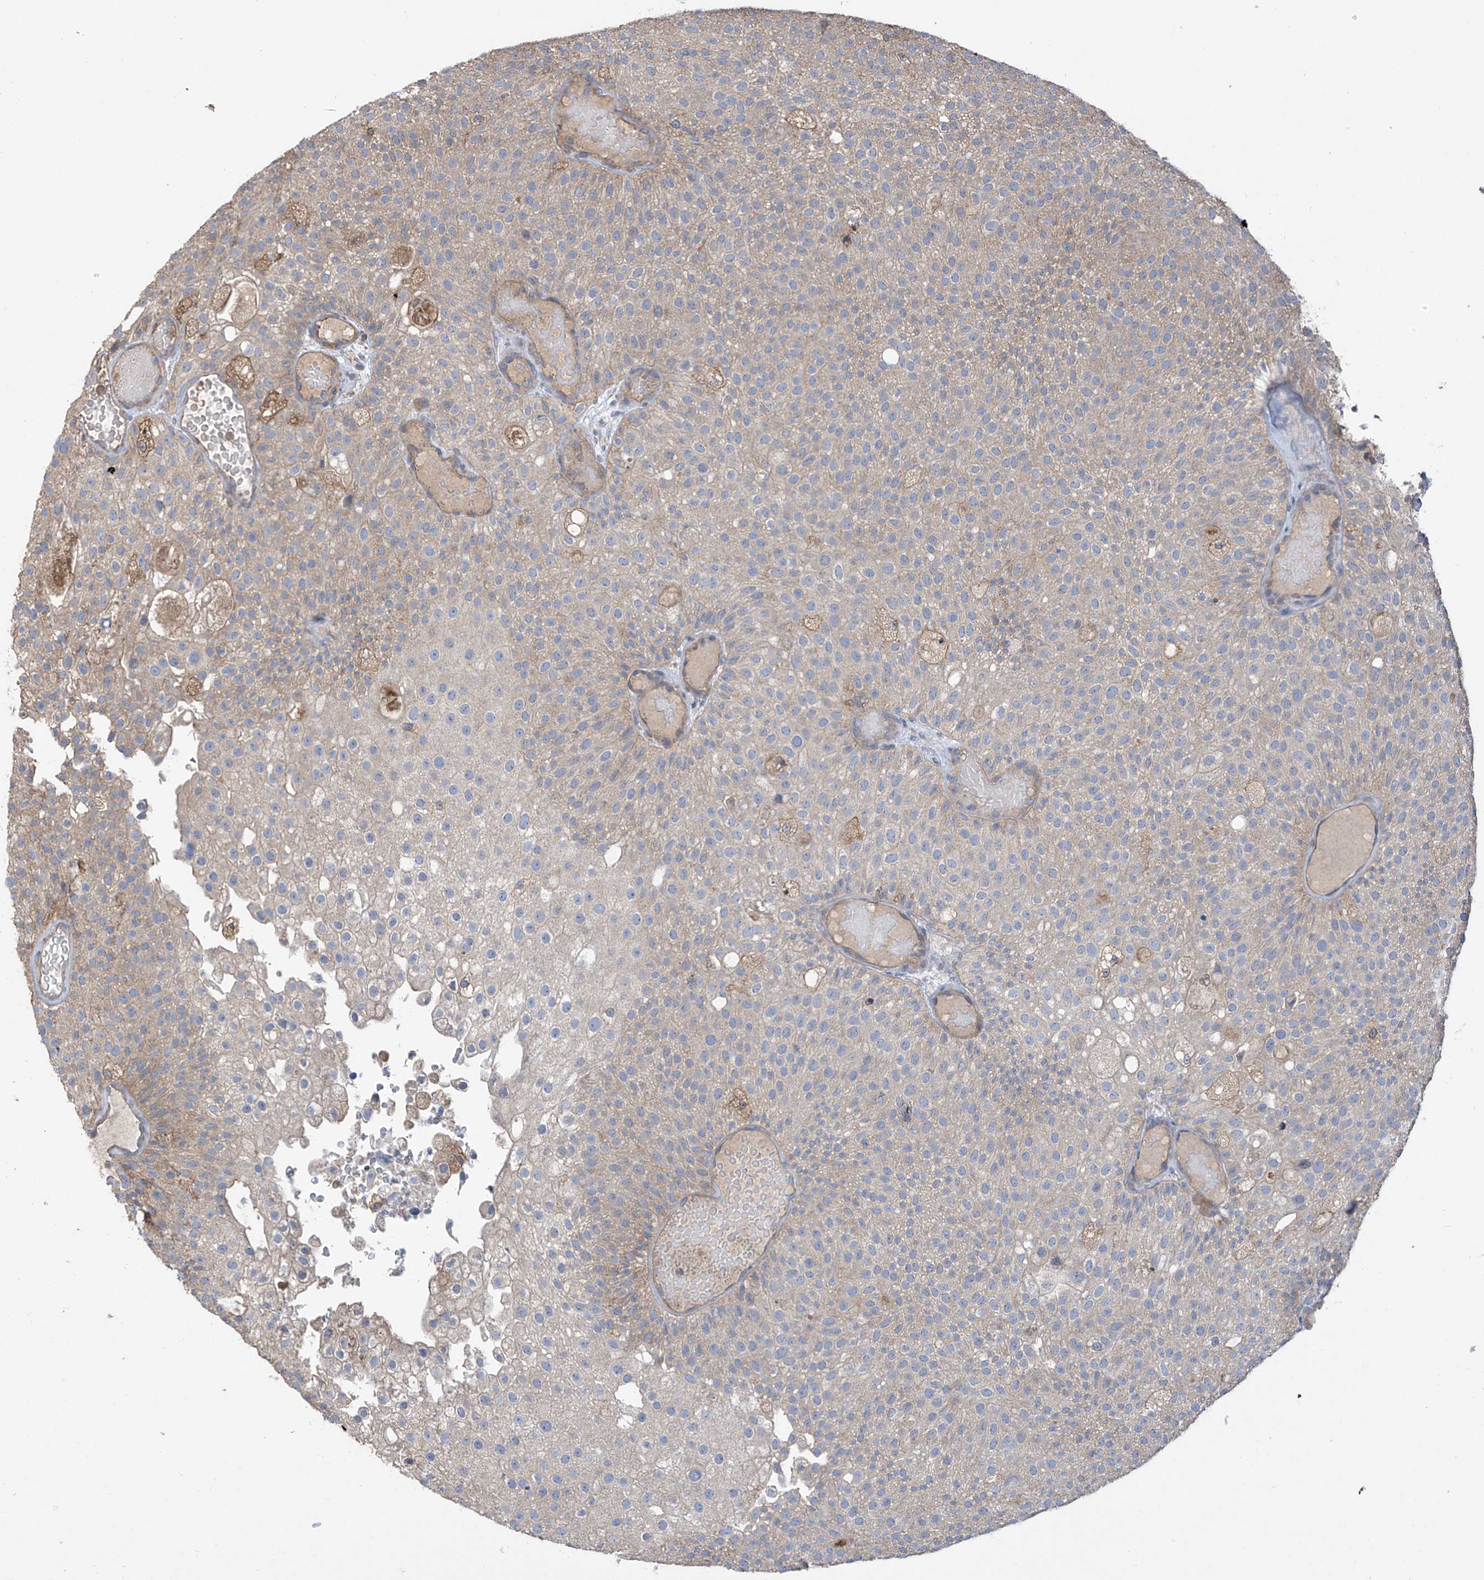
{"staining": {"intensity": "weak", "quantity": "25%-75%", "location": "cytoplasmic/membranous"}, "tissue": "urothelial cancer", "cell_type": "Tumor cells", "image_type": "cancer", "snomed": [{"axis": "morphology", "description": "Urothelial carcinoma, Low grade"}, {"axis": "topography", "description": "Urinary bladder"}], "caption": "Weak cytoplasmic/membranous expression for a protein is present in approximately 25%-75% of tumor cells of low-grade urothelial carcinoma using immunohistochemistry.", "gene": "PHACTR4", "patient": {"sex": "male", "age": 78}}